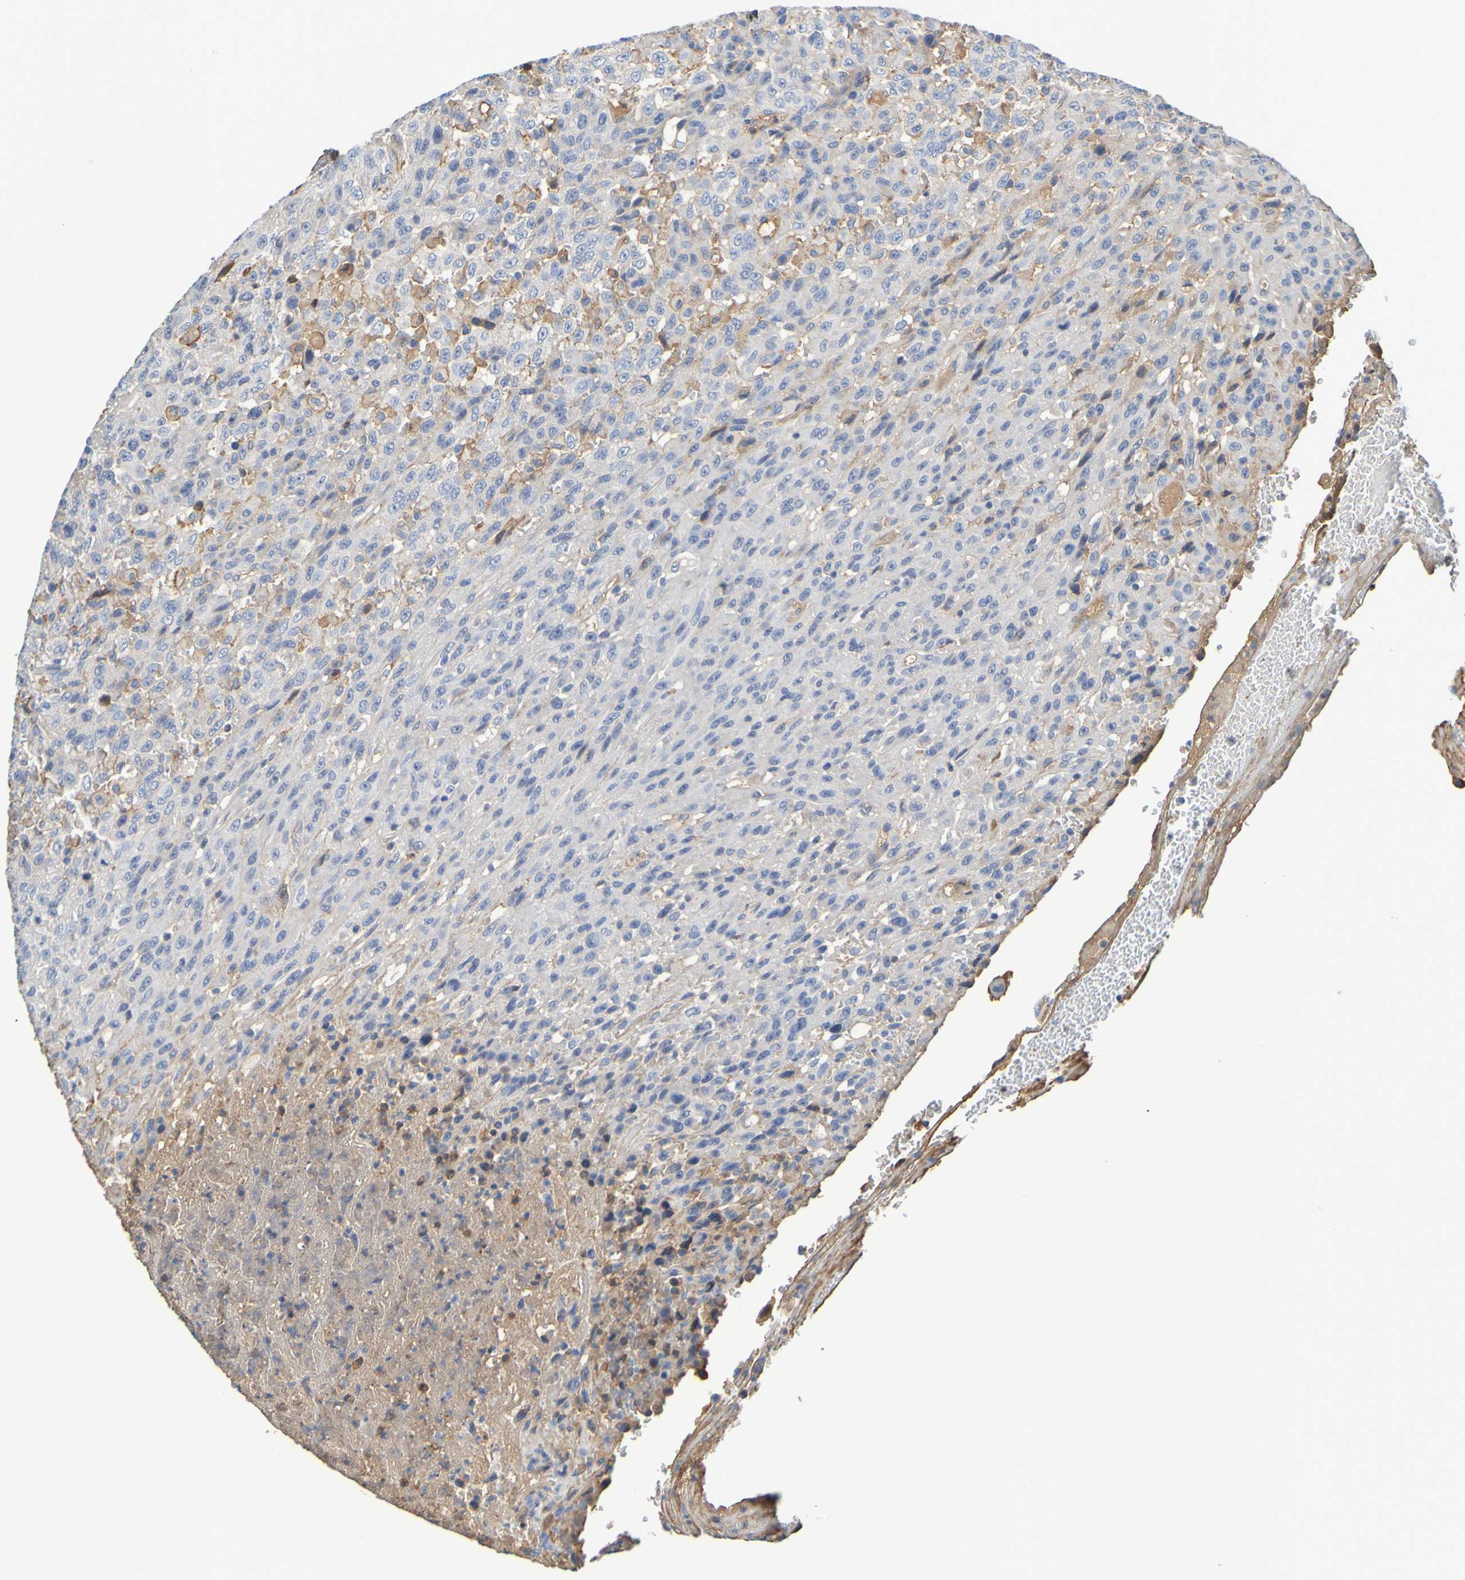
{"staining": {"intensity": "negative", "quantity": "none", "location": "none"}, "tissue": "urothelial cancer", "cell_type": "Tumor cells", "image_type": "cancer", "snomed": [{"axis": "morphology", "description": "Urothelial carcinoma, High grade"}, {"axis": "topography", "description": "Urinary bladder"}], "caption": "This is an IHC image of human urothelial carcinoma (high-grade). There is no staining in tumor cells.", "gene": "GAB3", "patient": {"sex": "male", "age": 66}}